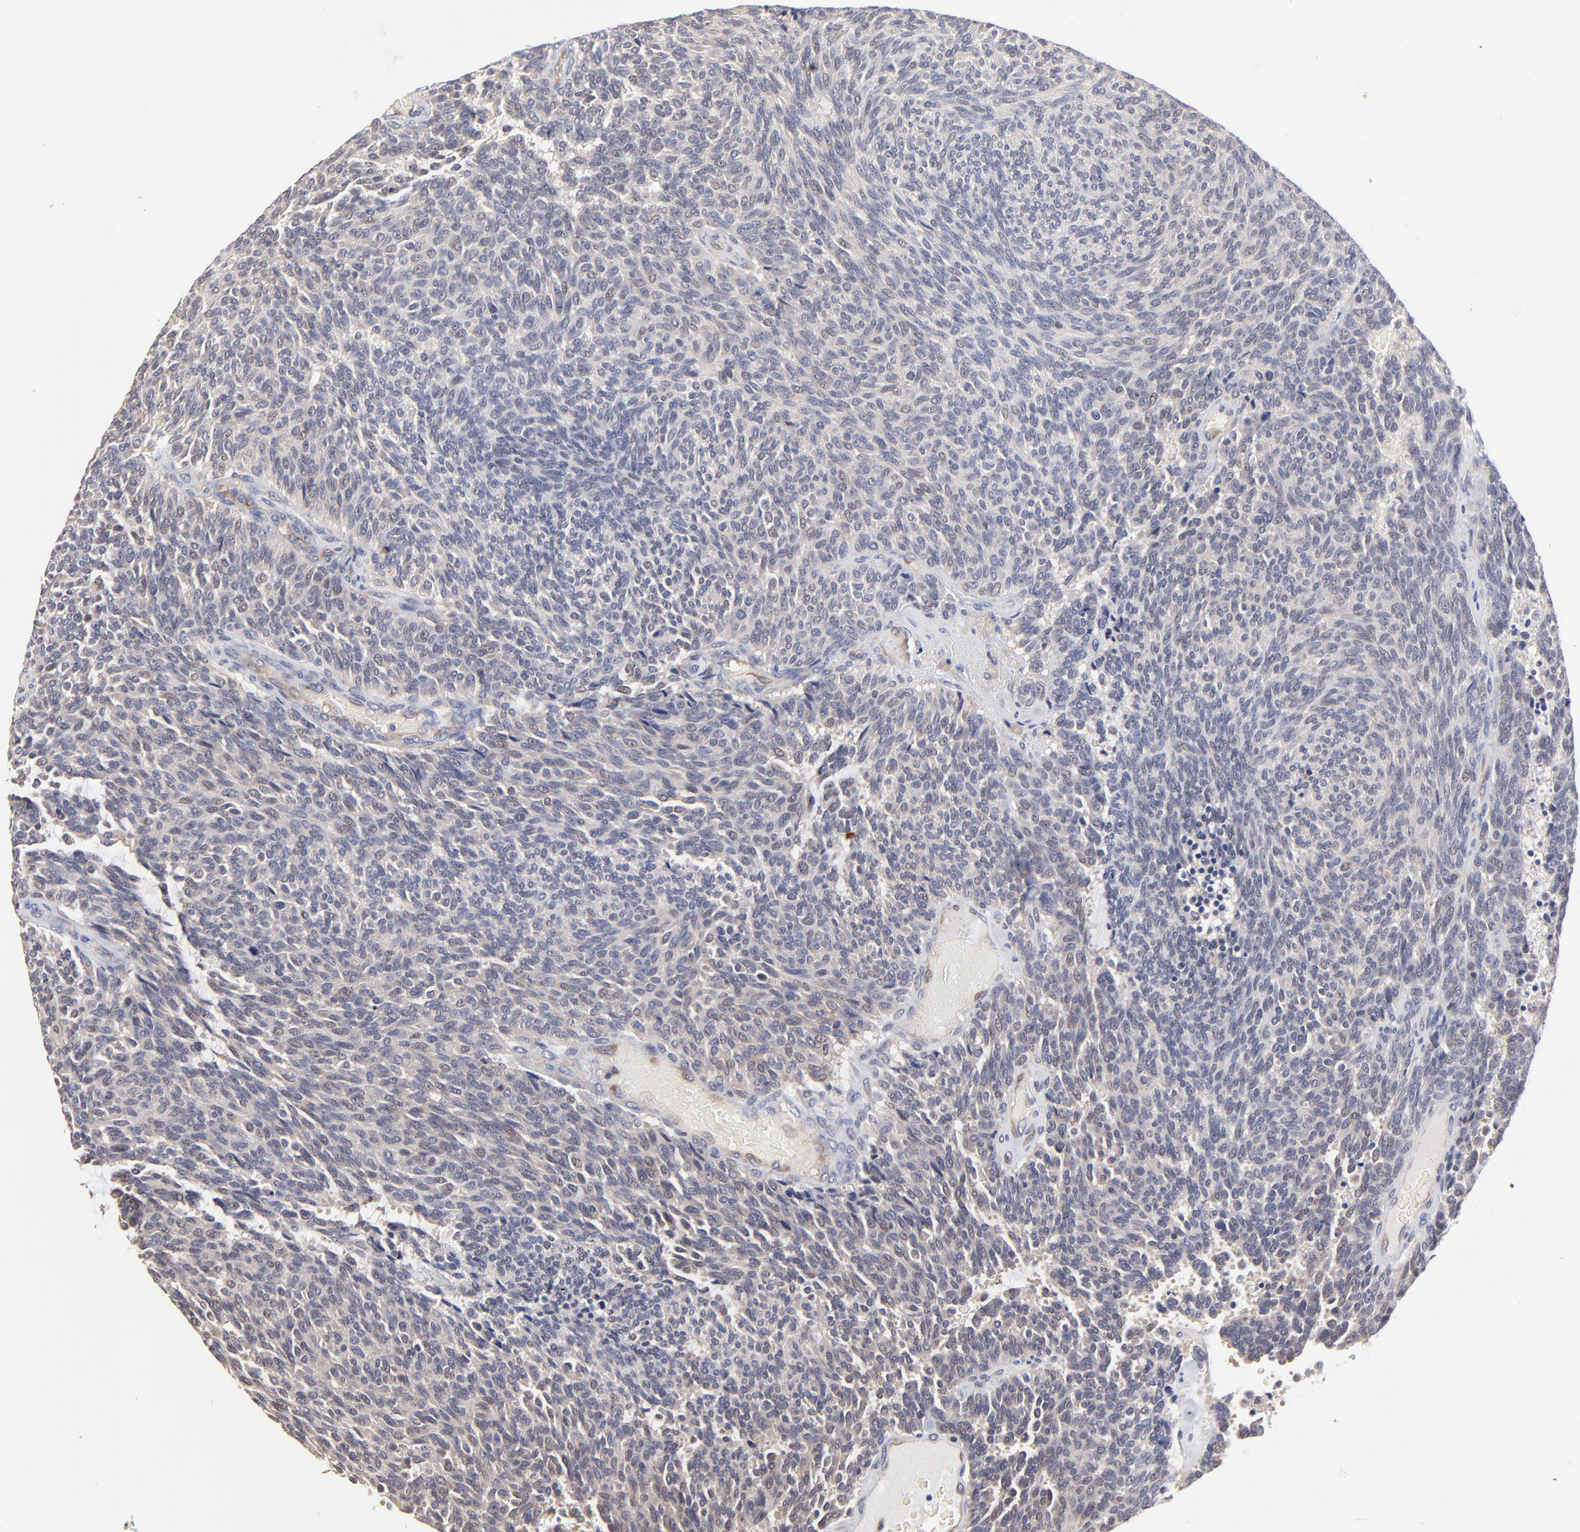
{"staining": {"intensity": "weak", "quantity": "<25%", "location": "cytoplasmic/membranous"}, "tissue": "carcinoid", "cell_type": "Tumor cells", "image_type": "cancer", "snomed": [{"axis": "morphology", "description": "Carcinoid, malignant, NOS"}, {"axis": "topography", "description": "Pancreas"}], "caption": "An immunohistochemistry (IHC) image of carcinoid is shown. There is no staining in tumor cells of carcinoid. The staining is performed using DAB brown chromogen with nuclei counter-stained in using hematoxylin.", "gene": "ZNF157", "patient": {"sex": "female", "age": 54}}